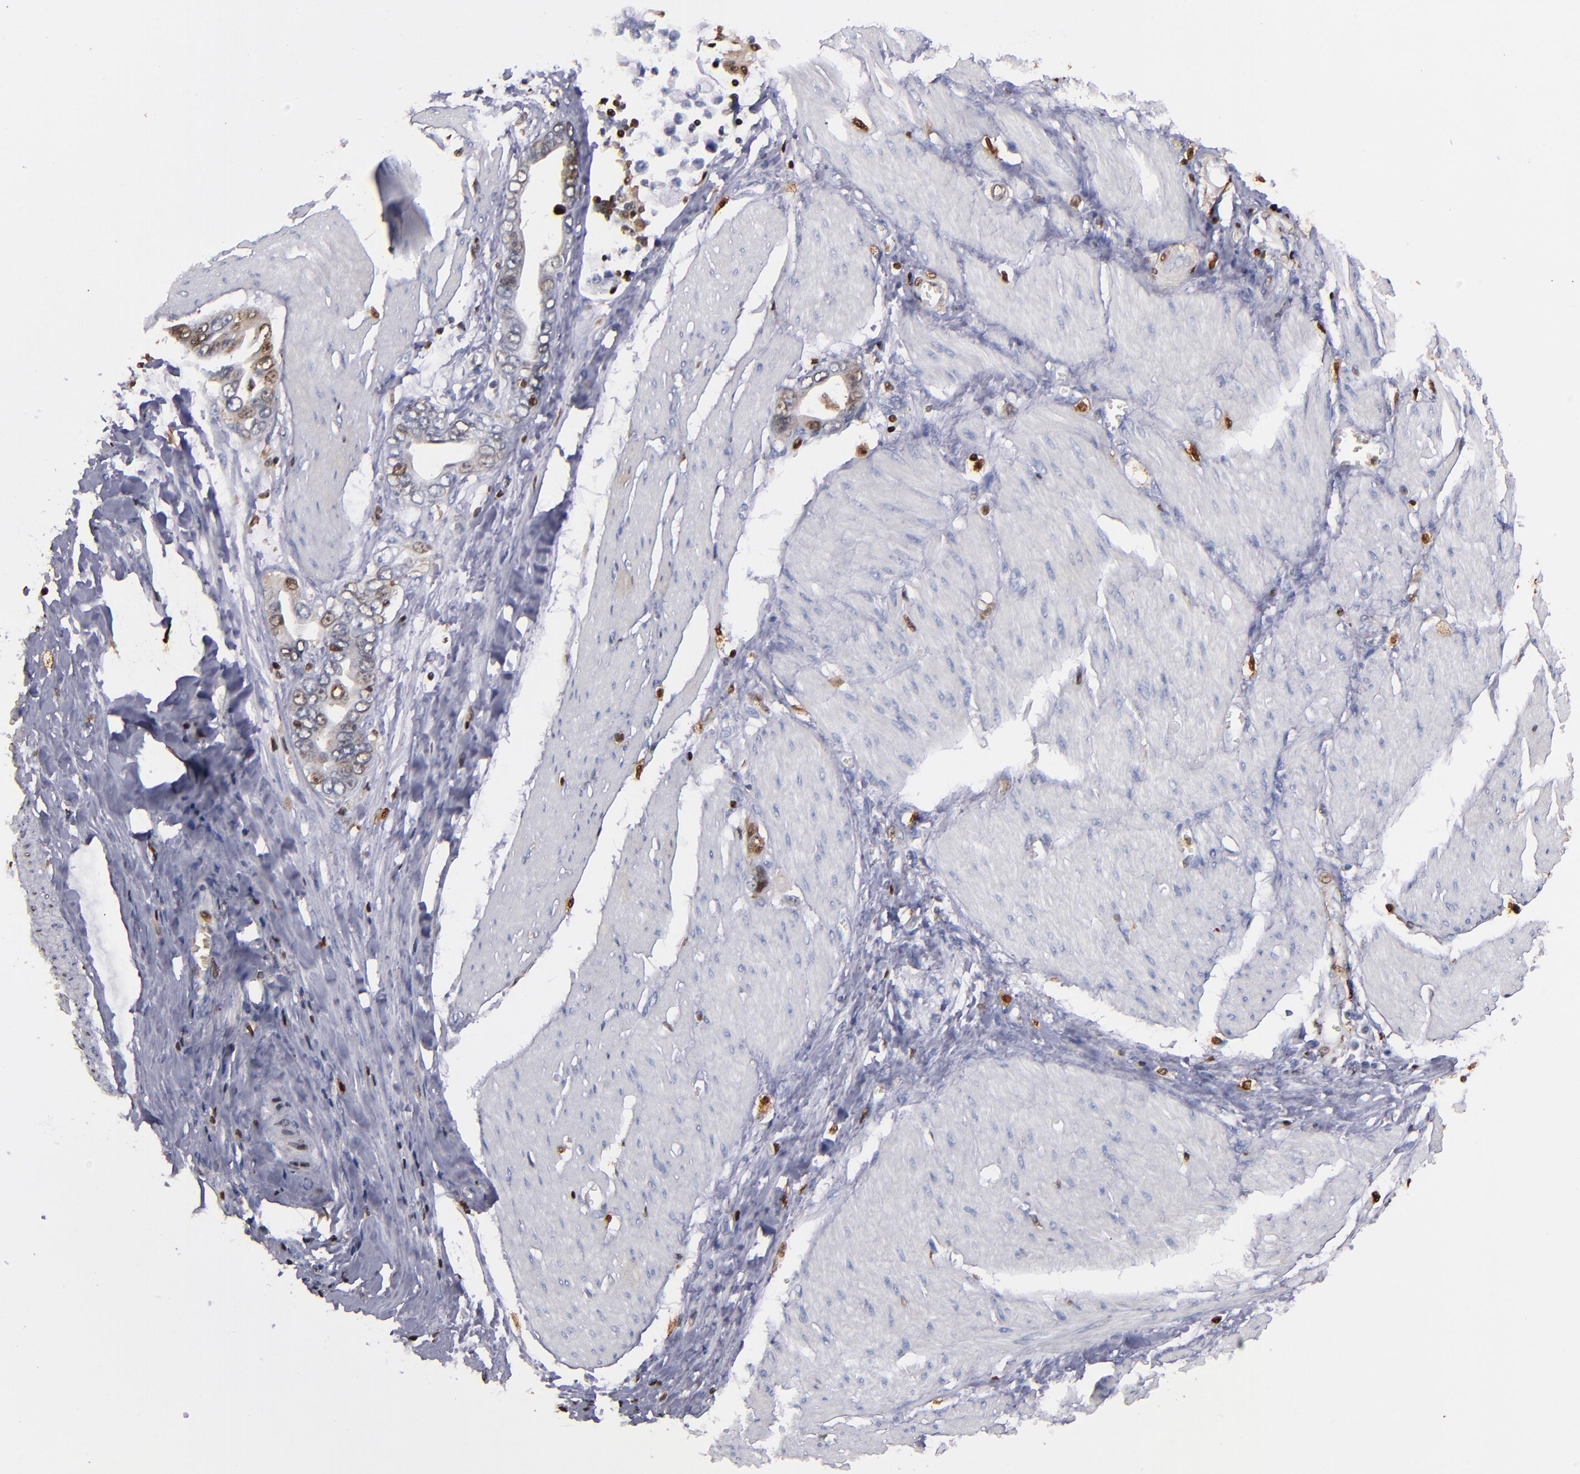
{"staining": {"intensity": "moderate", "quantity": "25%-75%", "location": "cytoplasmic/membranous,nuclear"}, "tissue": "stomach cancer", "cell_type": "Tumor cells", "image_type": "cancer", "snomed": [{"axis": "morphology", "description": "Adenocarcinoma, NOS"}, {"axis": "topography", "description": "Stomach"}], "caption": "This micrograph displays immunohistochemistry (IHC) staining of adenocarcinoma (stomach), with medium moderate cytoplasmic/membranous and nuclear staining in approximately 25%-75% of tumor cells.", "gene": "S100A4", "patient": {"sex": "male", "age": 78}}